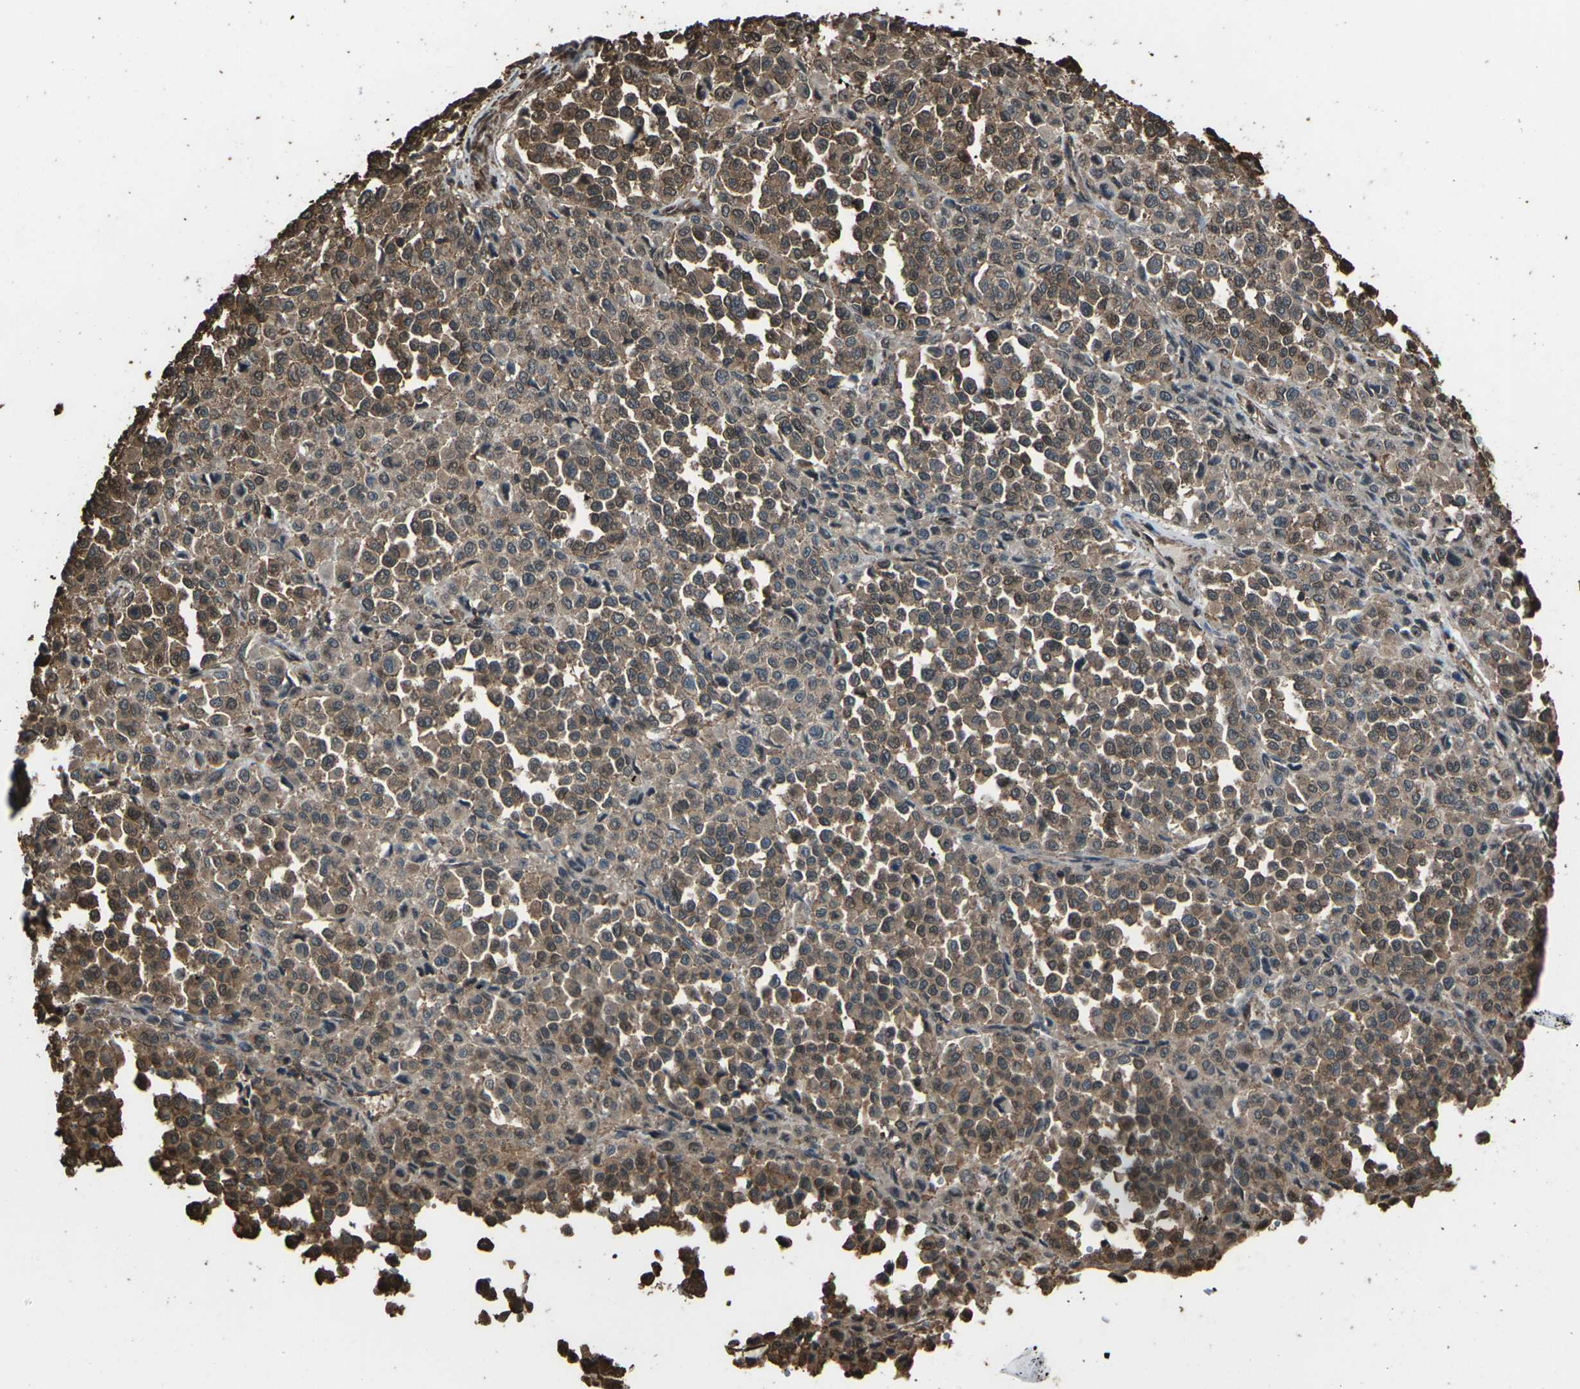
{"staining": {"intensity": "moderate", "quantity": ">75%", "location": "cytoplasmic/membranous"}, "tissue": "melanoma", "cell_type": "Tumor cells", "image_type": "cancer", "snomed": [{"axis": "morphology", "description": "Malignant melanoma, Metastatic site"}, {"axis": "topography", "description": "Pancreas"}], "caption": "Malignant melanoma (metastatic site) was stained to show a protein in brown. There is medium levels of moderate cytoplasmic/membranous positivity in approximately >75% of tumor cells.", "gene": "DHPS", "patient": {"sex": "female", "age": 30}}